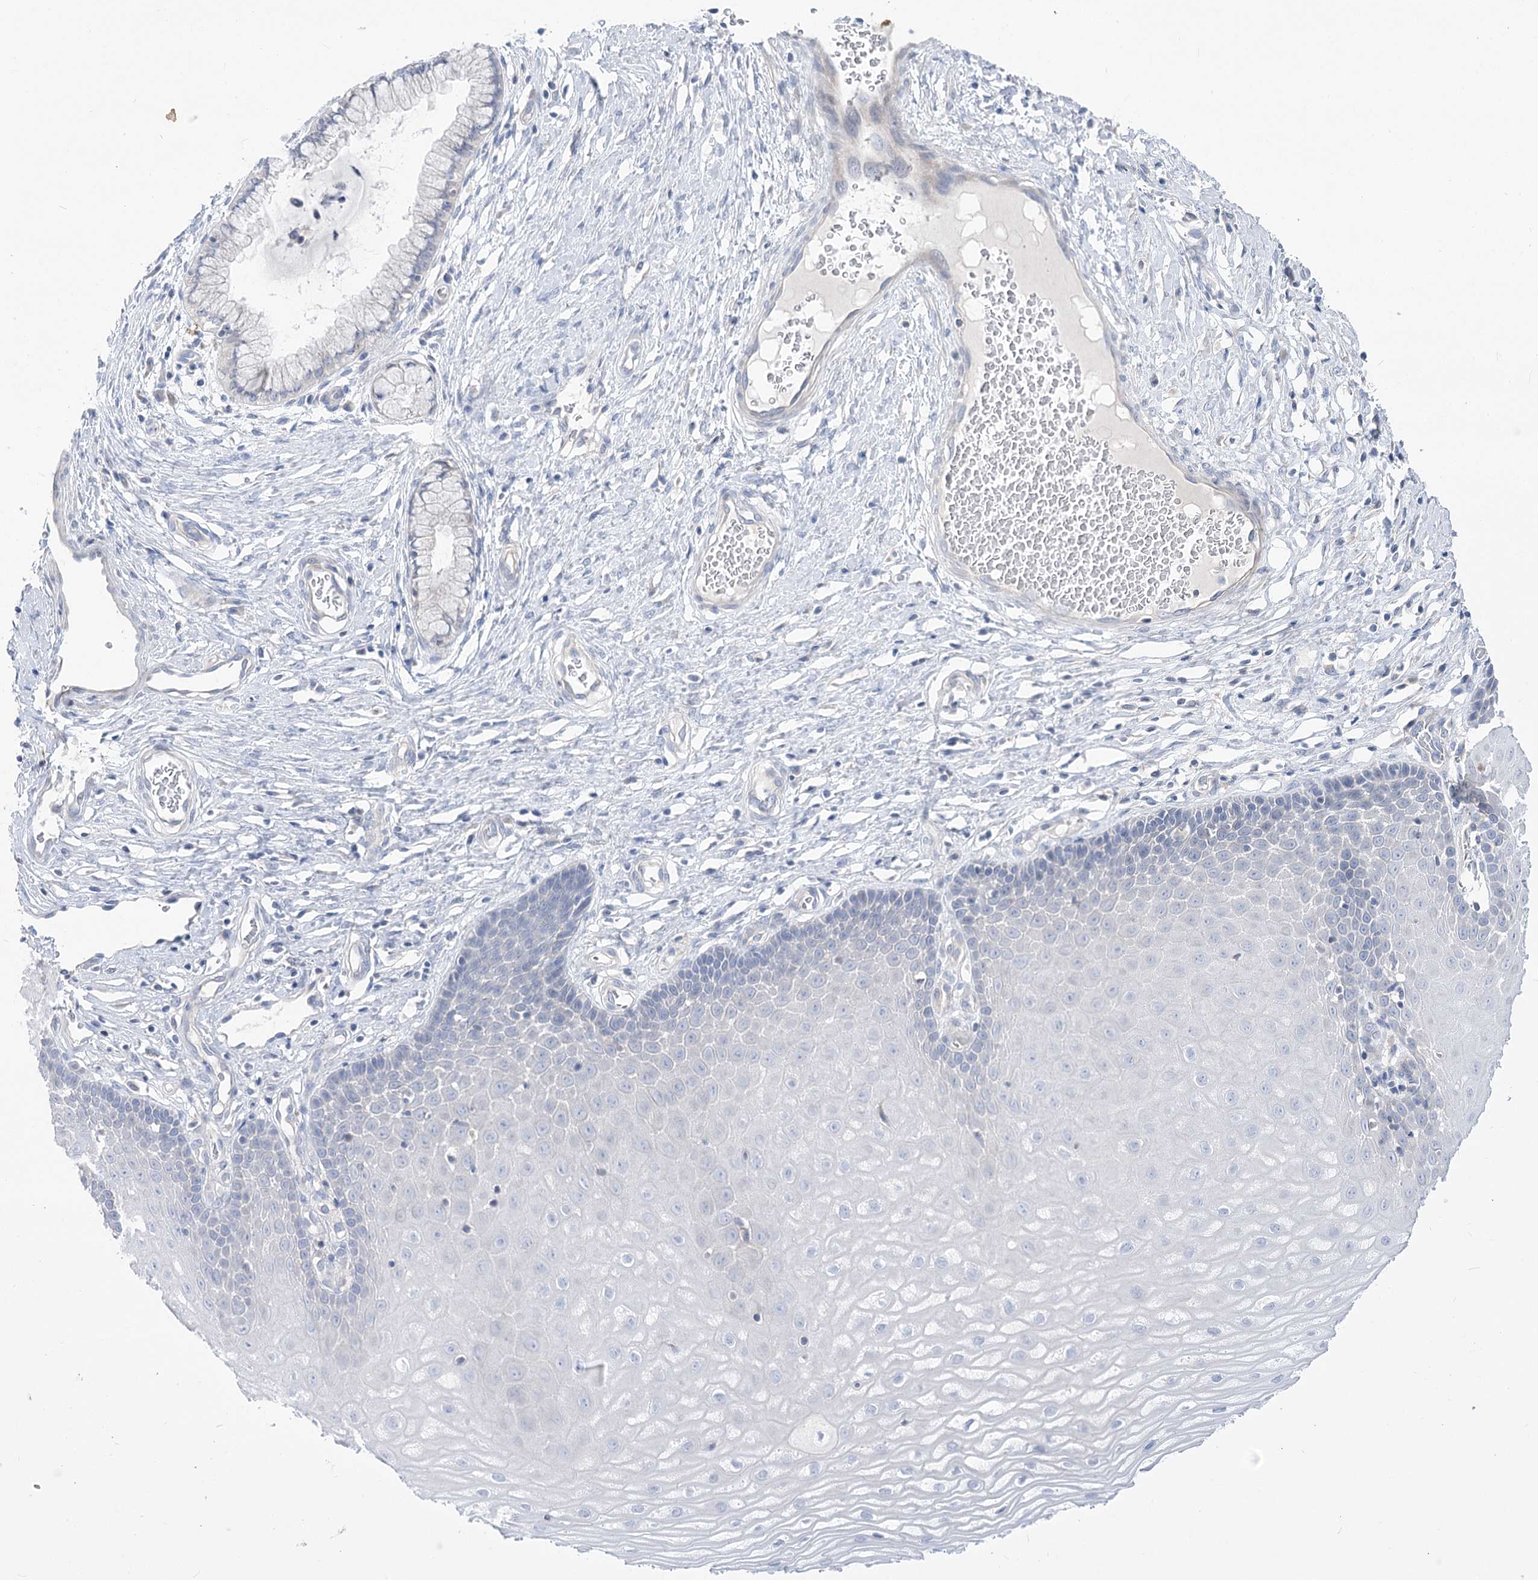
{"staining": {"intensity": "negative", "quantity": "none", "location": "none"}, "tissue": "cervix", "cell_type": "Glandular cells", "image_type": "normal", "snomed": [{"axis": "morphology", "description": "Normal tissue, NOS"}, {"axis": "topography", "description": "Cervix"}], "caption": "Glandular cells show no significant protein staining in benign cervix.", "gene": "HELT", "patient": {"sex": "female", "age": 55}}